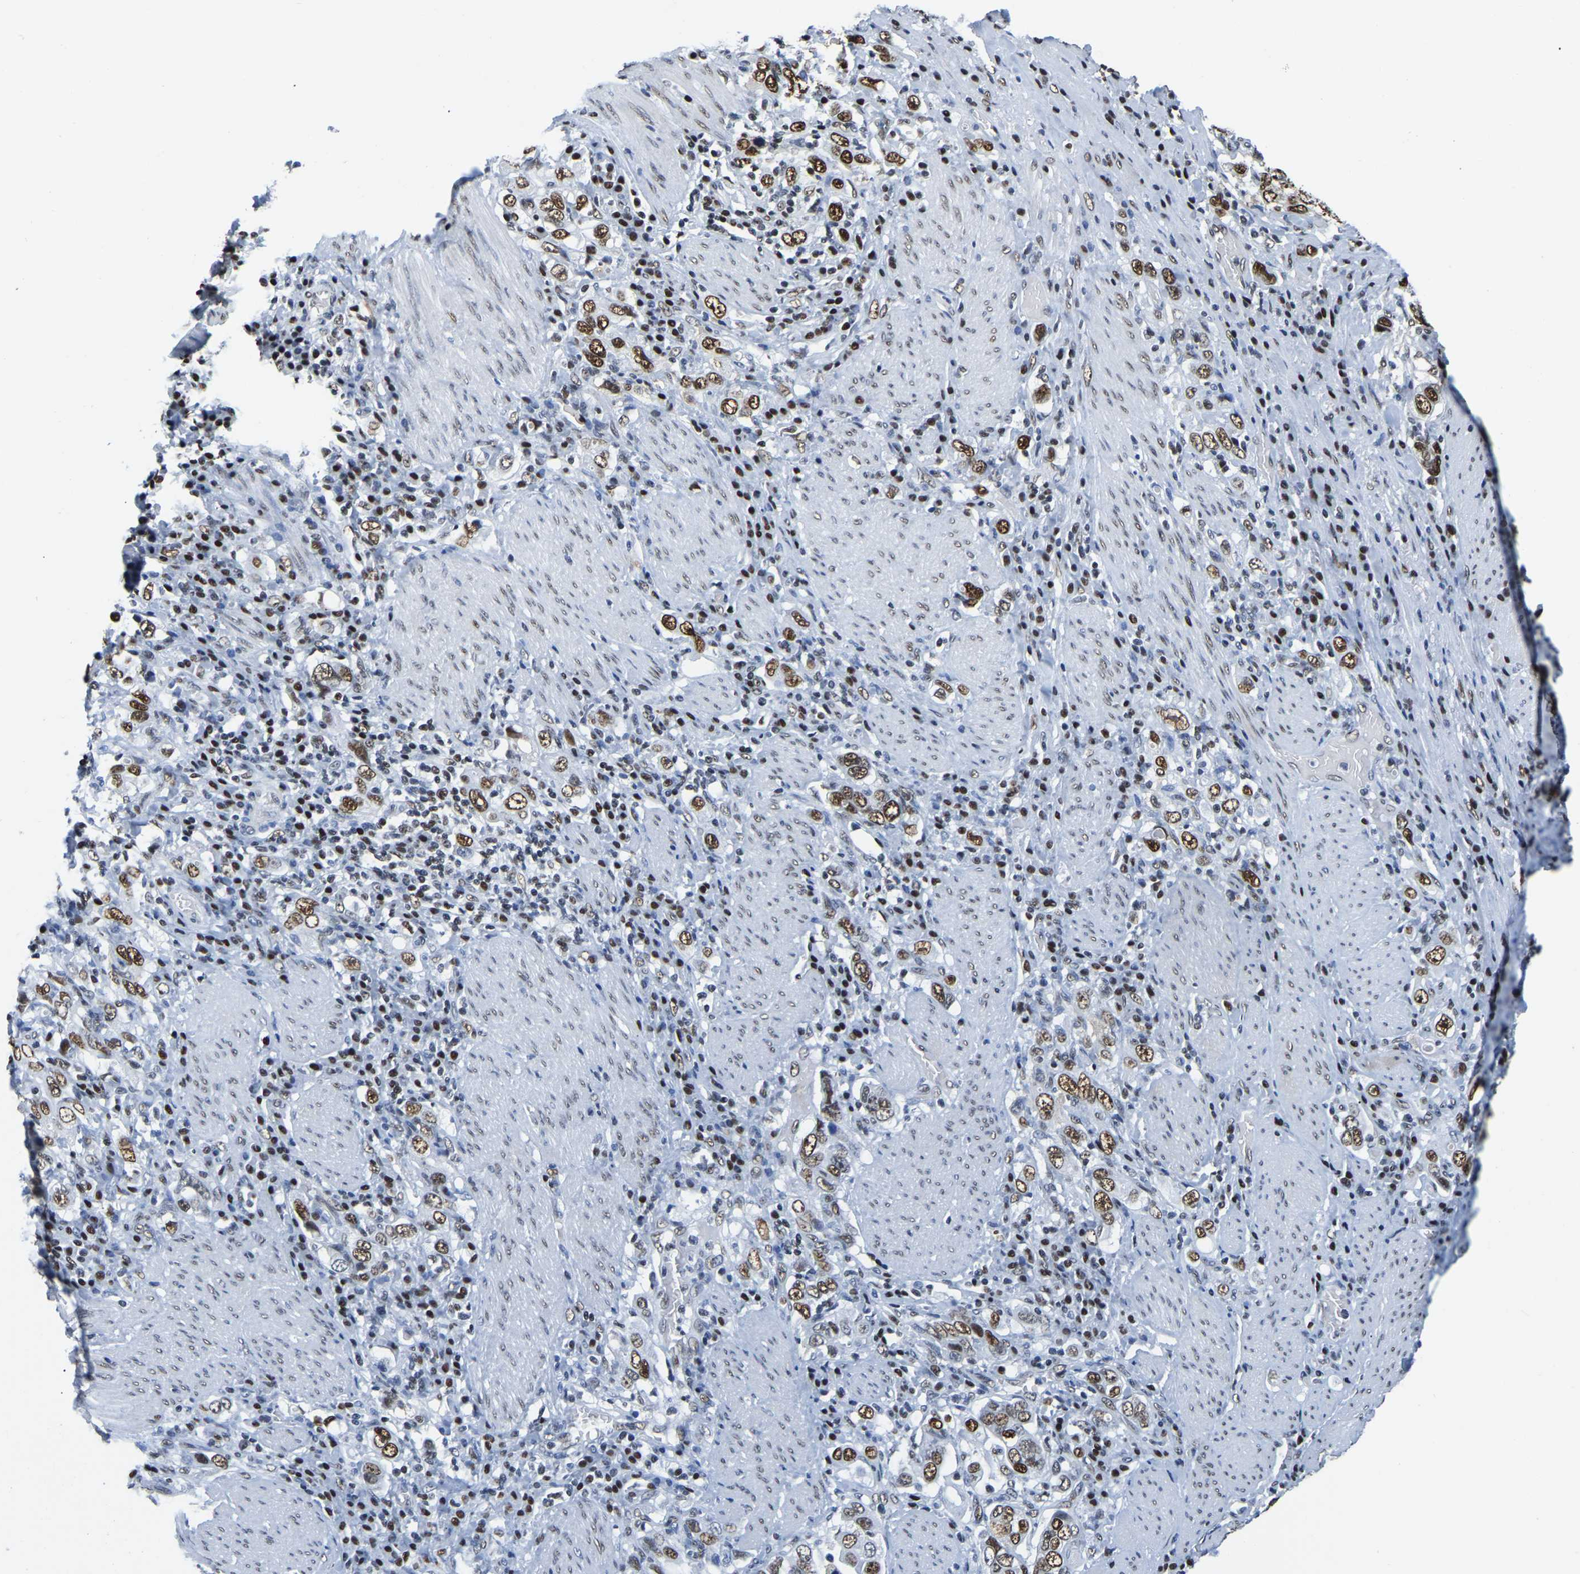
{"staining": {"intensity": "moderate", "quantity": ">75%", "location": "nuclear"}, "tissue": "stomach cancer", "cell_type": "Tumor cells", "image_type": "cancer", "snomed": [{"axis": "morphology", "description": "Adenocarcinoma, NOS"}, {"axis": "topography", "description": "Stomach, upper"}], "caption": "This micrograph displays IHC staining of stomach cancer, with medium moderate nuclear expression in approximately >75% of tumor cells.", "gene": "UBA1", "patient": {"sex": "male", "age": 62}}